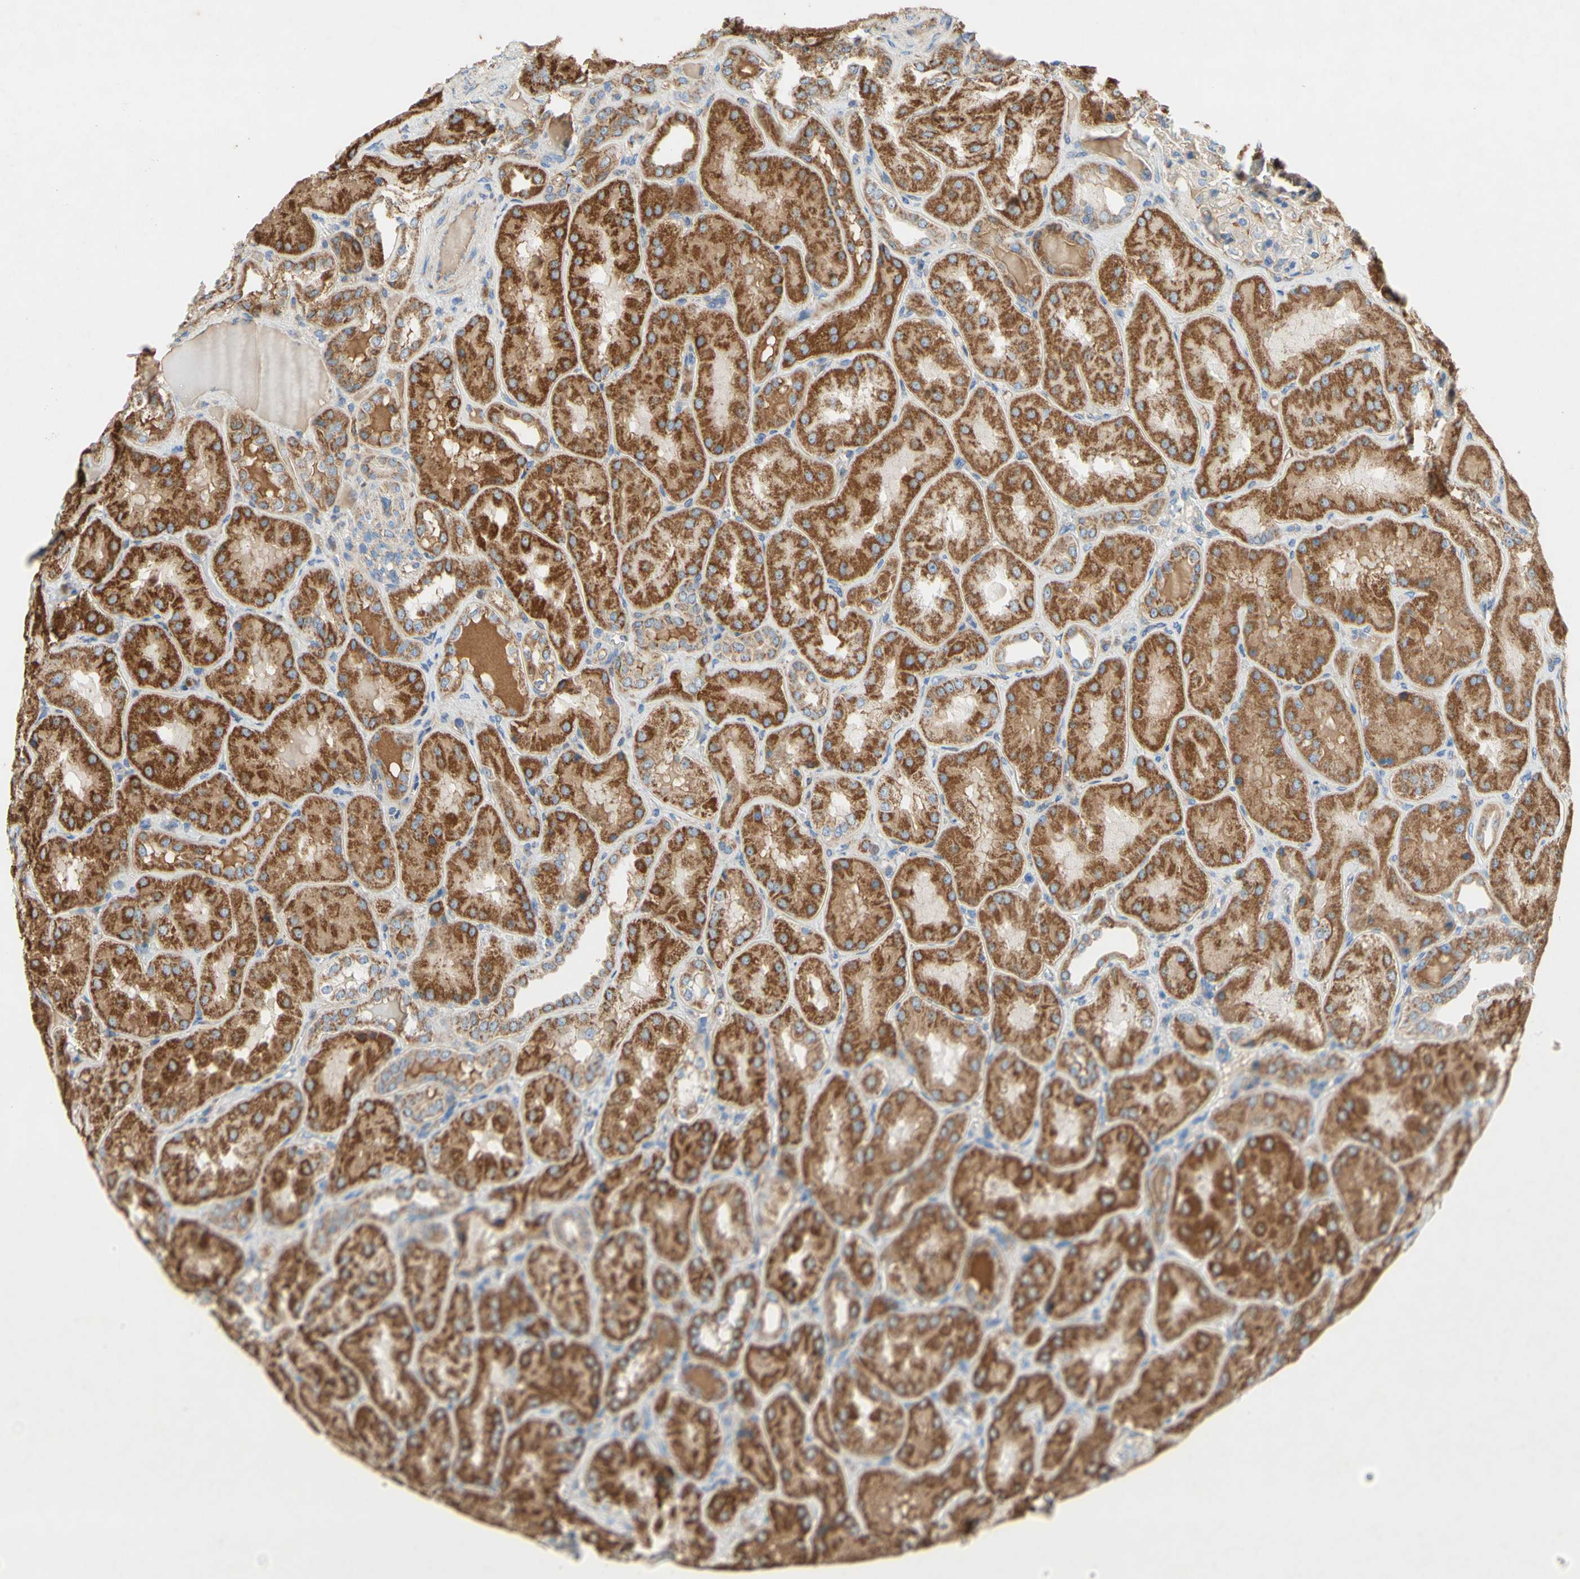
{"staining": {"intensity": "moderate", "quantity": ">75%", "location": "cytoplasmic/membranous"}, "tissue": "kidney", "cell_type": "Cells in glomeruli", "image_type": "normal", "snomed": [{"axis": "morphology", "description": "Normal tissue, NOS"}, {"axis": "topography", "description": "Kidney"}], "caption": "A high-resolution image shows IHC staining of normal kidney, which reveals moderate cytoplasmic/membranous positivity in about >75% of cells in glomeruli.", "gene": "SDHB", "patient": {"sex": "female", "age": 56}}